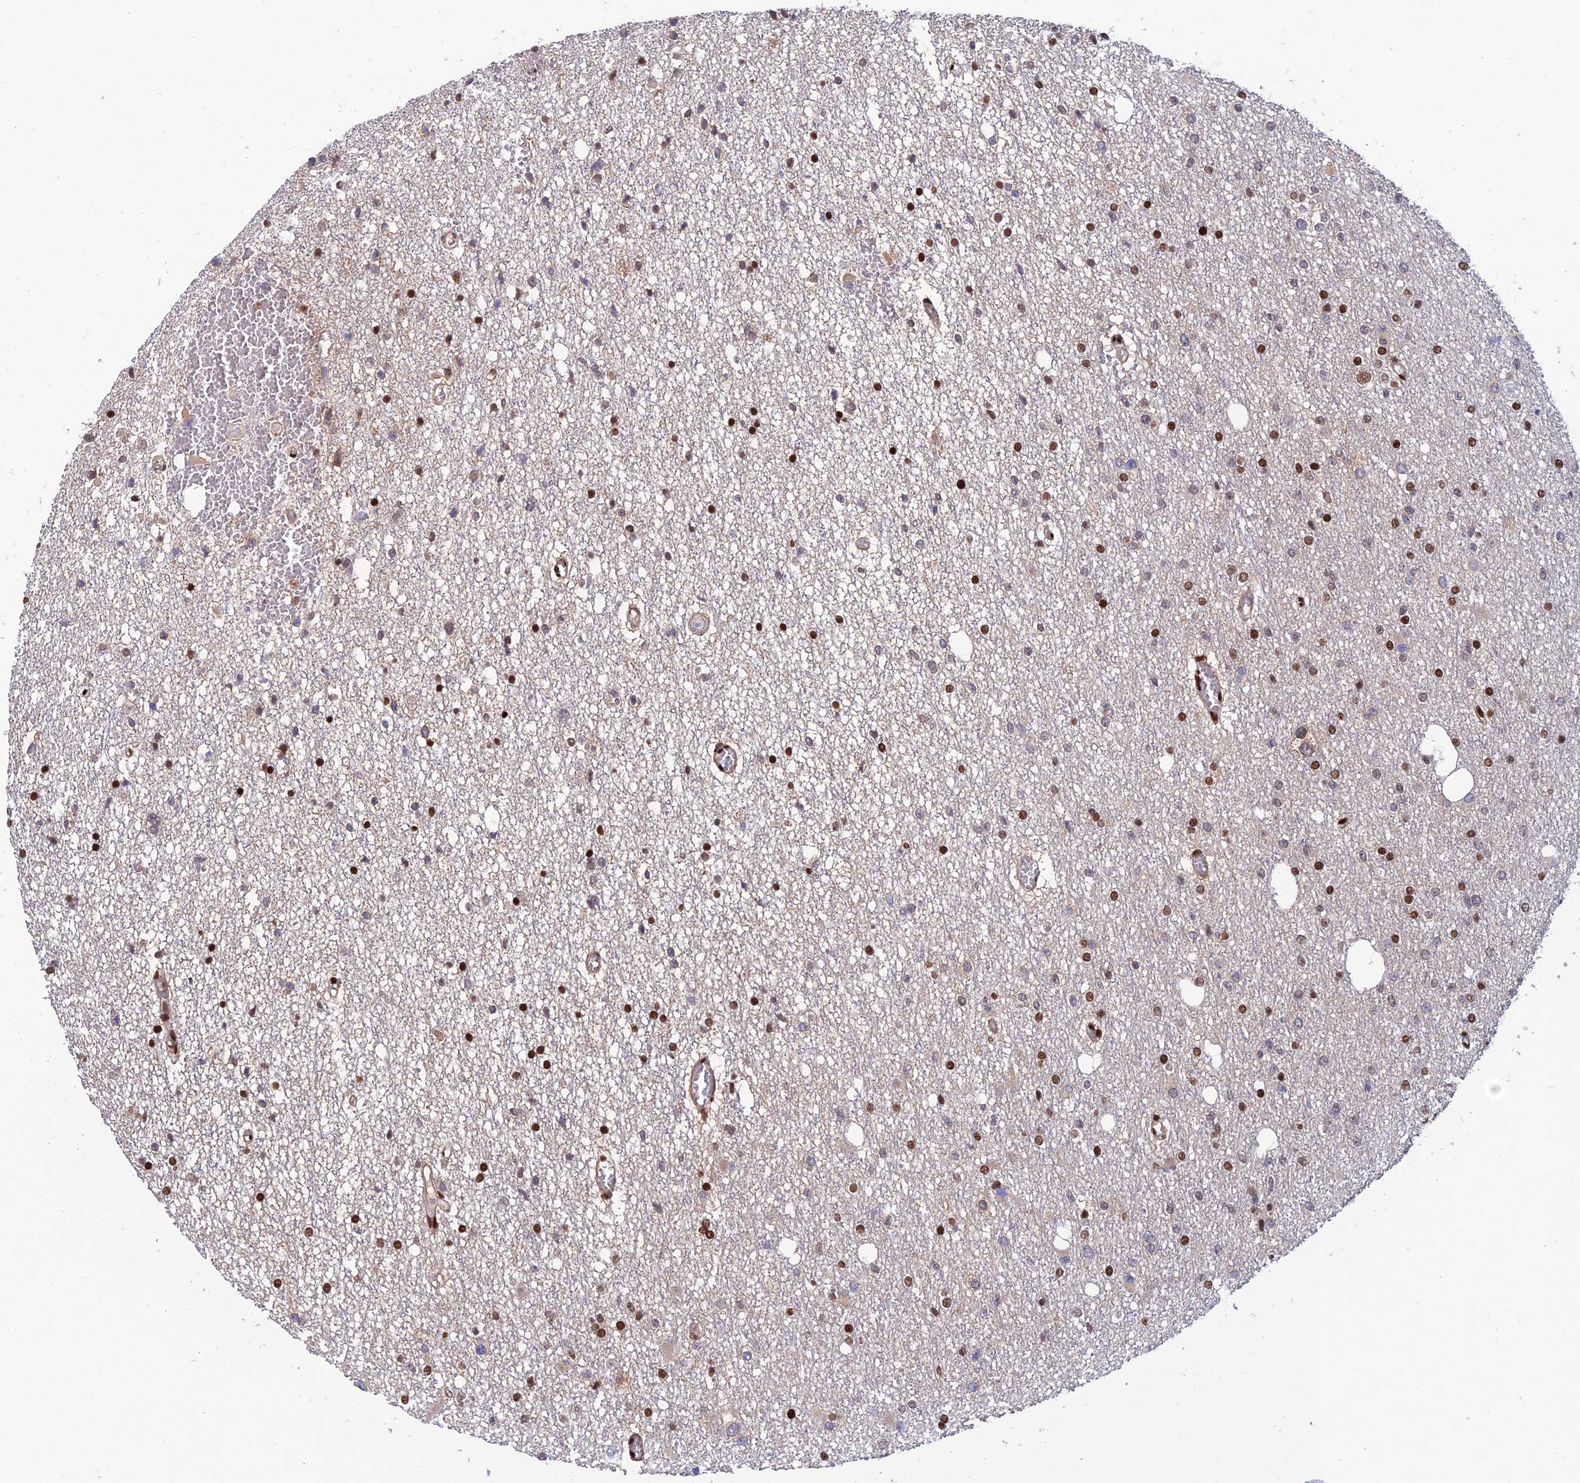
{"staining": {"intensity": "strong", "quantity": "<25%", "location": "nuclear"}, "tissue": "glioma", "cell_type": "Tumor cells", "image_type": "cancer", "snomed": [{"axis": "morphology", "description": "Glioma, malignant, Low grade"}, {"axis": "topography", "description": "Brain"}], "caption": "Glioma stained with DAB (3,3'-diaminobenzidine) immunohistochemistry (IHC) displays medium levels of strong nuclear expression in approximately <25% of tumor cells. (brown staining indicates protein expression, while blue staining denotes nuclei).", "gene": "DNPEP", "patient": {"sex": "female", "age": 22}}